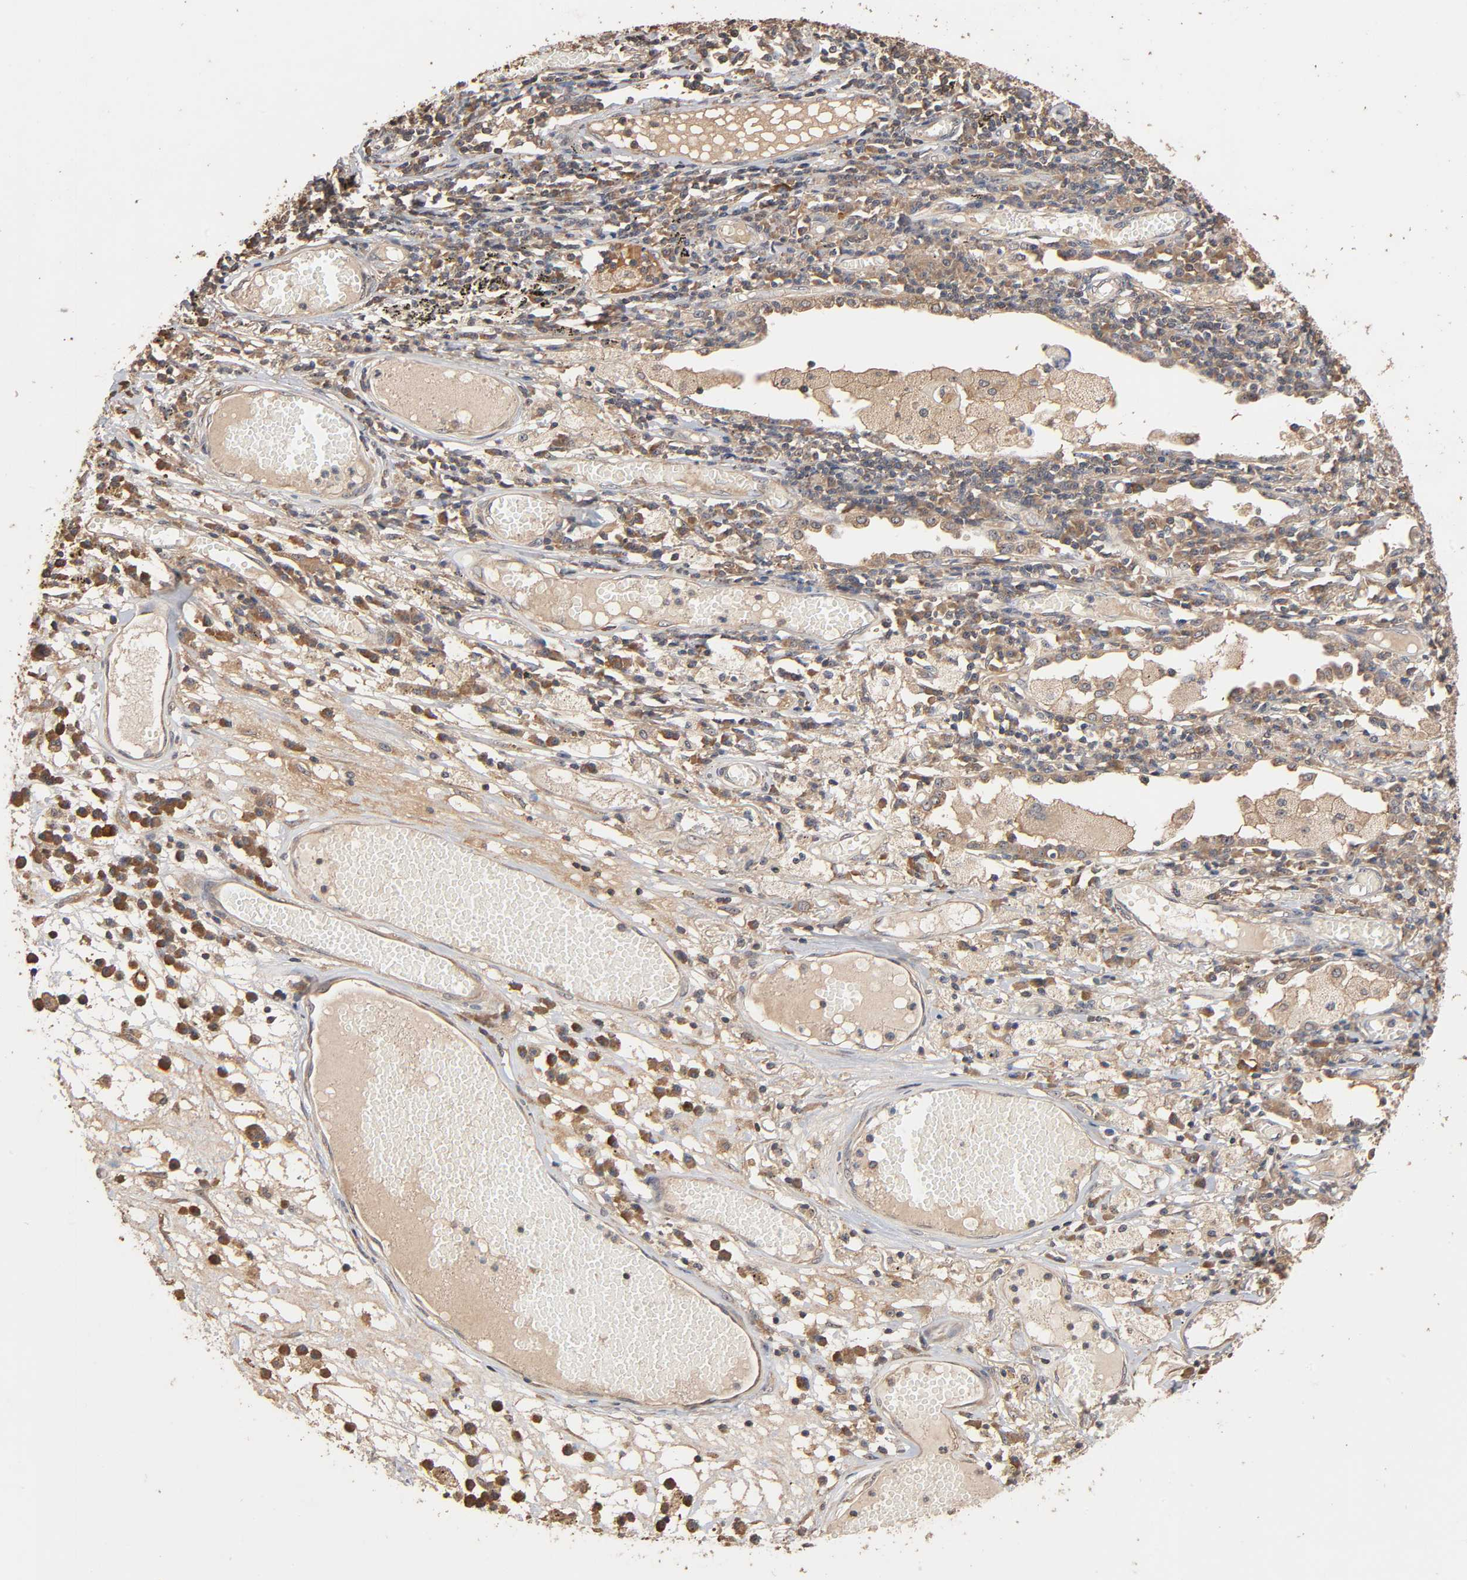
{"staining": {"intensity": "weak", "quantity": ">75%", "location": "cytoplasmic/membranous"}, "tissue": "lung cancer", "cell_type": "Tumor cells", "image_type": "cancer", "snomed": [{"axis": "morphology", "description": "Squamous cell carcinoma, NOS"}, {"axis": "topography", "description": "Lung"}], "caption": "A micrograph showing weak cytoplasmic/membranous positivity in about >75% of tumor cells in lung cancer (squamous cell carcinoma), as visualized by brown immunohistochemical staining.", "gene": "ARHGEF7", "patient": {"sex": "male", "age": 71}}